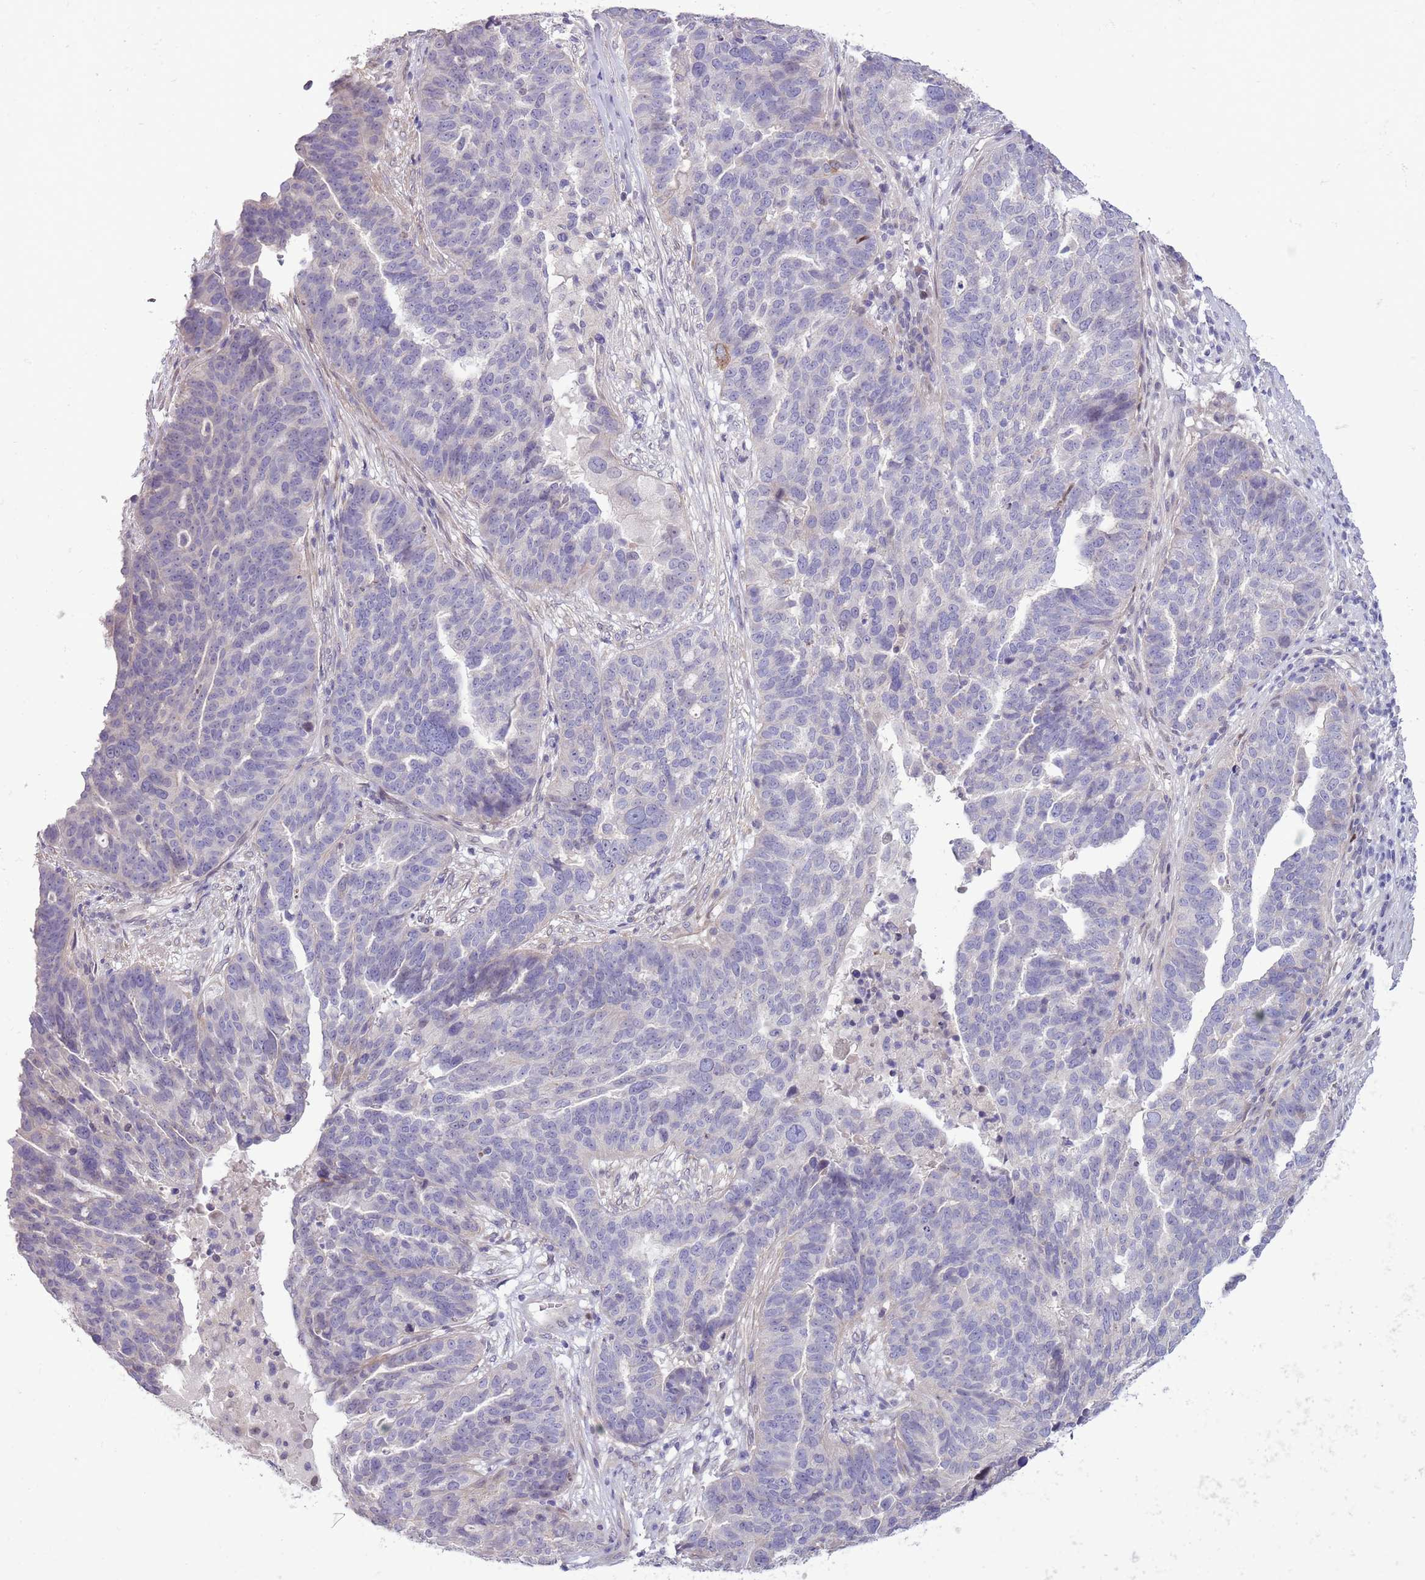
{"staining": {"intensity": "negative", "quantity": "none", "location": "none"}, "tissue": "ovarian cancer", "cell_type": "Tumor cells", "image_type": "cancer", "snomed": [{"axis": "morphology", "description": "Cystadenocarcinoma, serous, NOS"}, {"axis": "topography", "description": "Ovary"}], "caption": "This is an IHC image of human ovarian serous cystadenocarcinoma. There is no positivity in tumor cells.", "gene": "CCND2", "patient": {"sex": "female", "age": 59}}